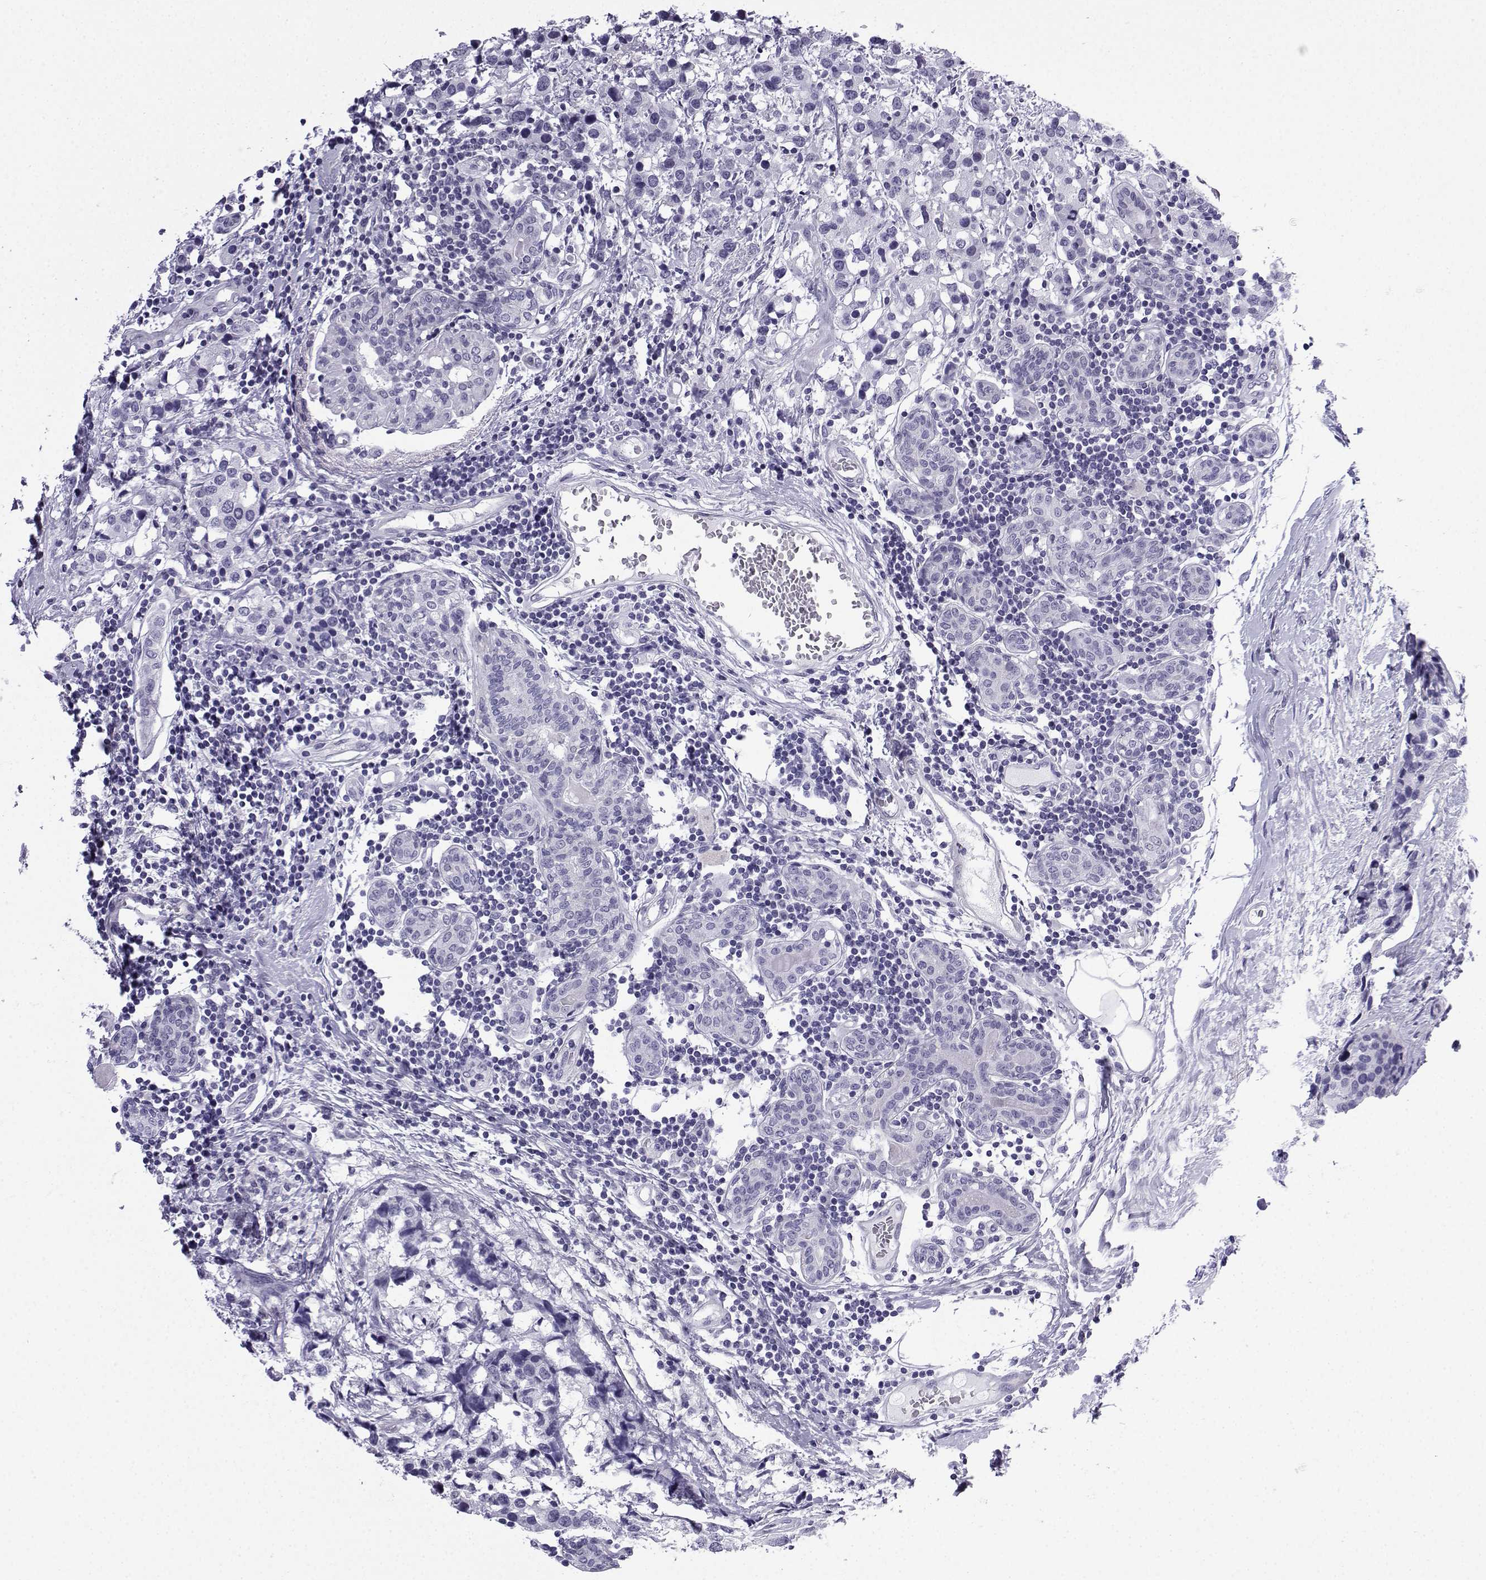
{"staining": {"intensity": "negative", "quantity": "none", "location": "none"}, "tissue": "breast cancer", "cell_type": "Tumor cells", "image_type": "cancer", "snomed": [{"axis": "morphology", "description": "Lobular carcinoma"}, {"axis": "topography", "description": "Breast"}], "caption": "This histopathology image is of breast cancer (lobular carcinoma) stained with IHC to label a protein in brown with the nuclei are counter-stained blue. There is no positivity in tumor cells. (DAB immunohistochemistry (IHC), high magnification).", "gene": "ACRBP", "patient": {"sex": "female", "age": 59}}